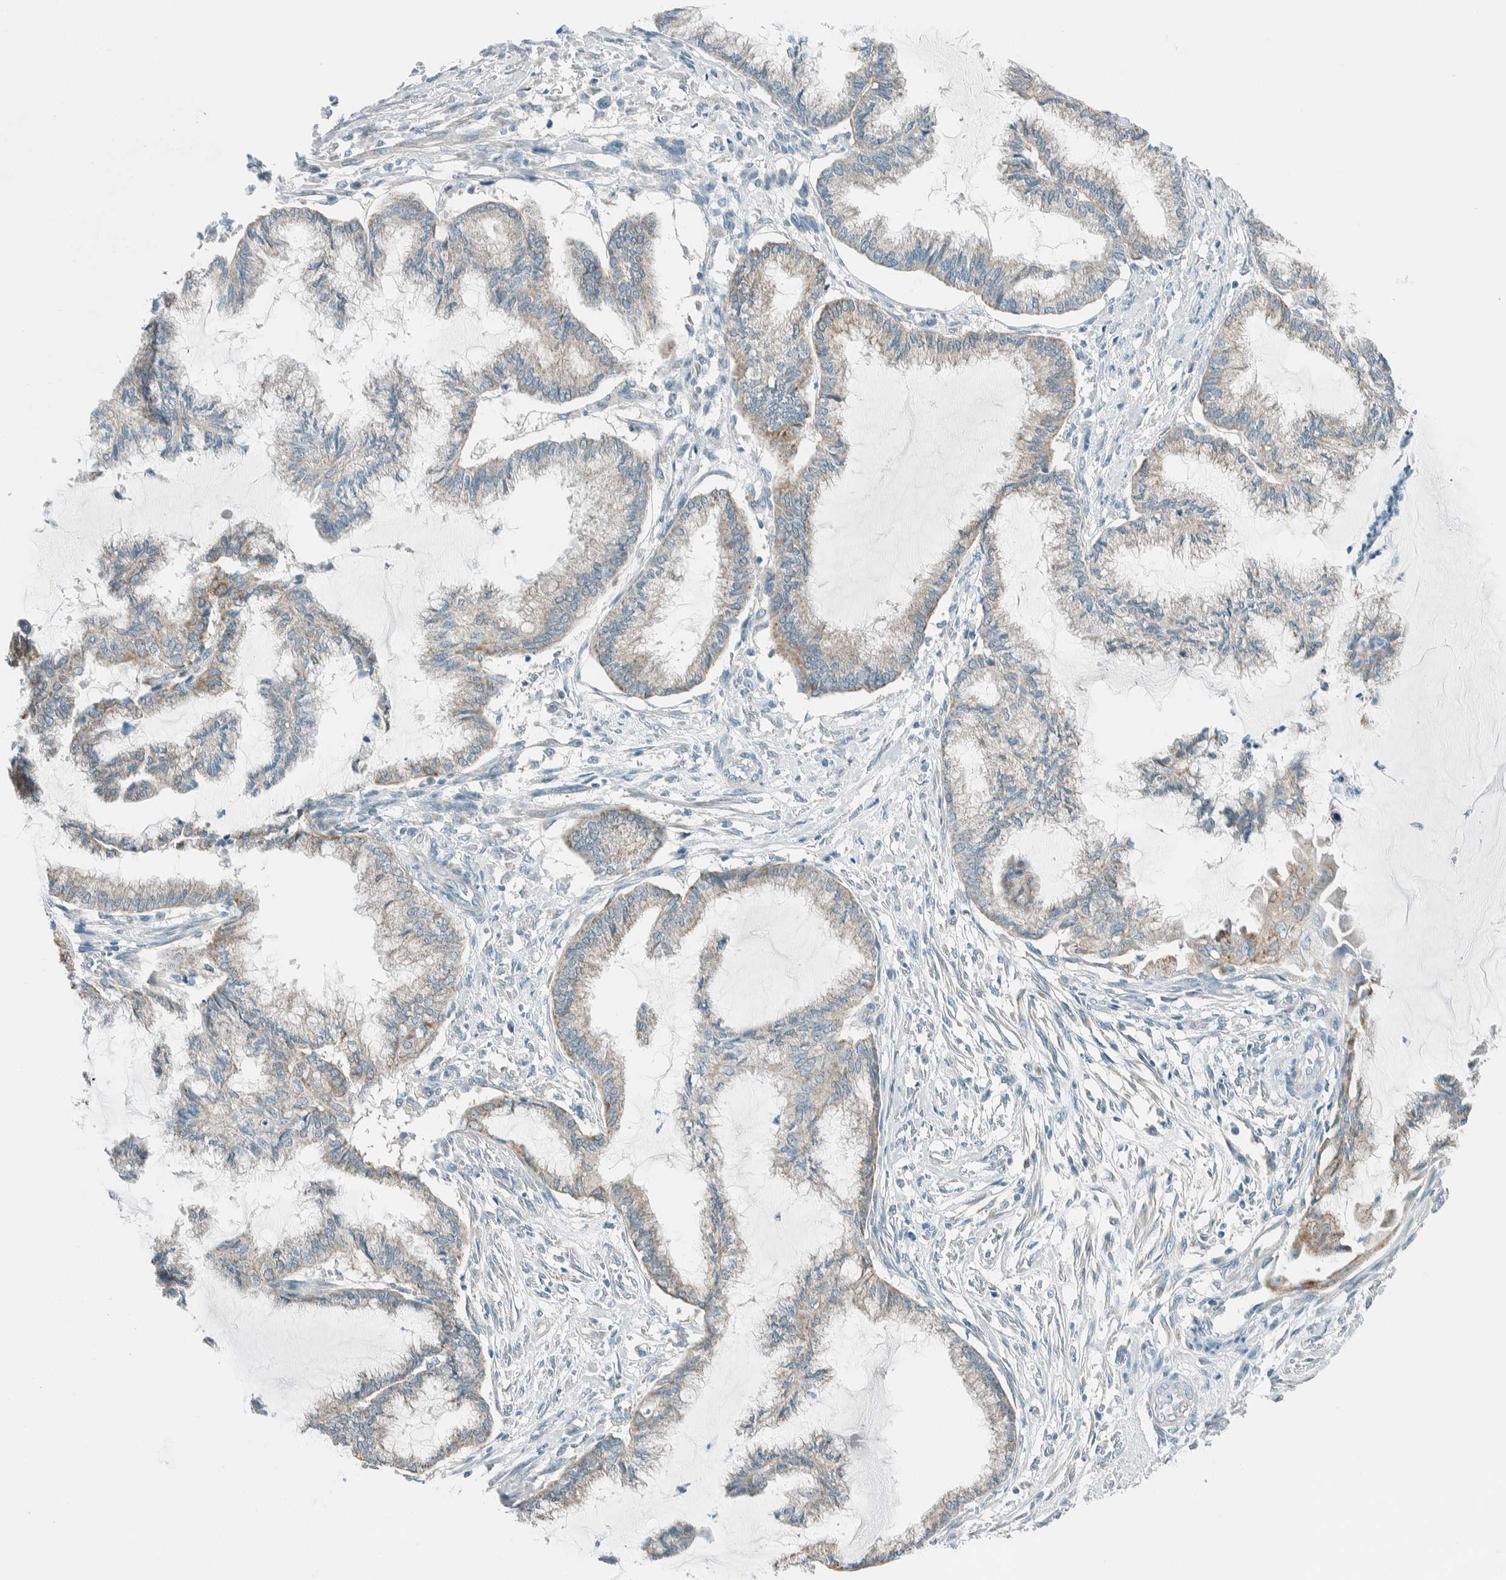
{"staining": {"intensity": "weak", "quantity": "25%-75%", "location": "cytoplasmic/membranous"}, "tissue": "endometrial cancer", "cell_type": "Tumor cells", "image_type": "cancer", "snomed": [{"axis": "morphology", "description": "Adenocarcinoma, NOS"}, {"axis": "topography", "description": "Endometrium"}], "caption": "Weak cytoplasmic/membranous positivity for a protein is identified in about 25%-75% of tumor cells of adenocarcinoma (endometrial) using immunohistochemistry (IHC).", "gene": "ALDH7A1", "patient": {"sex": "female", "age": 86}}